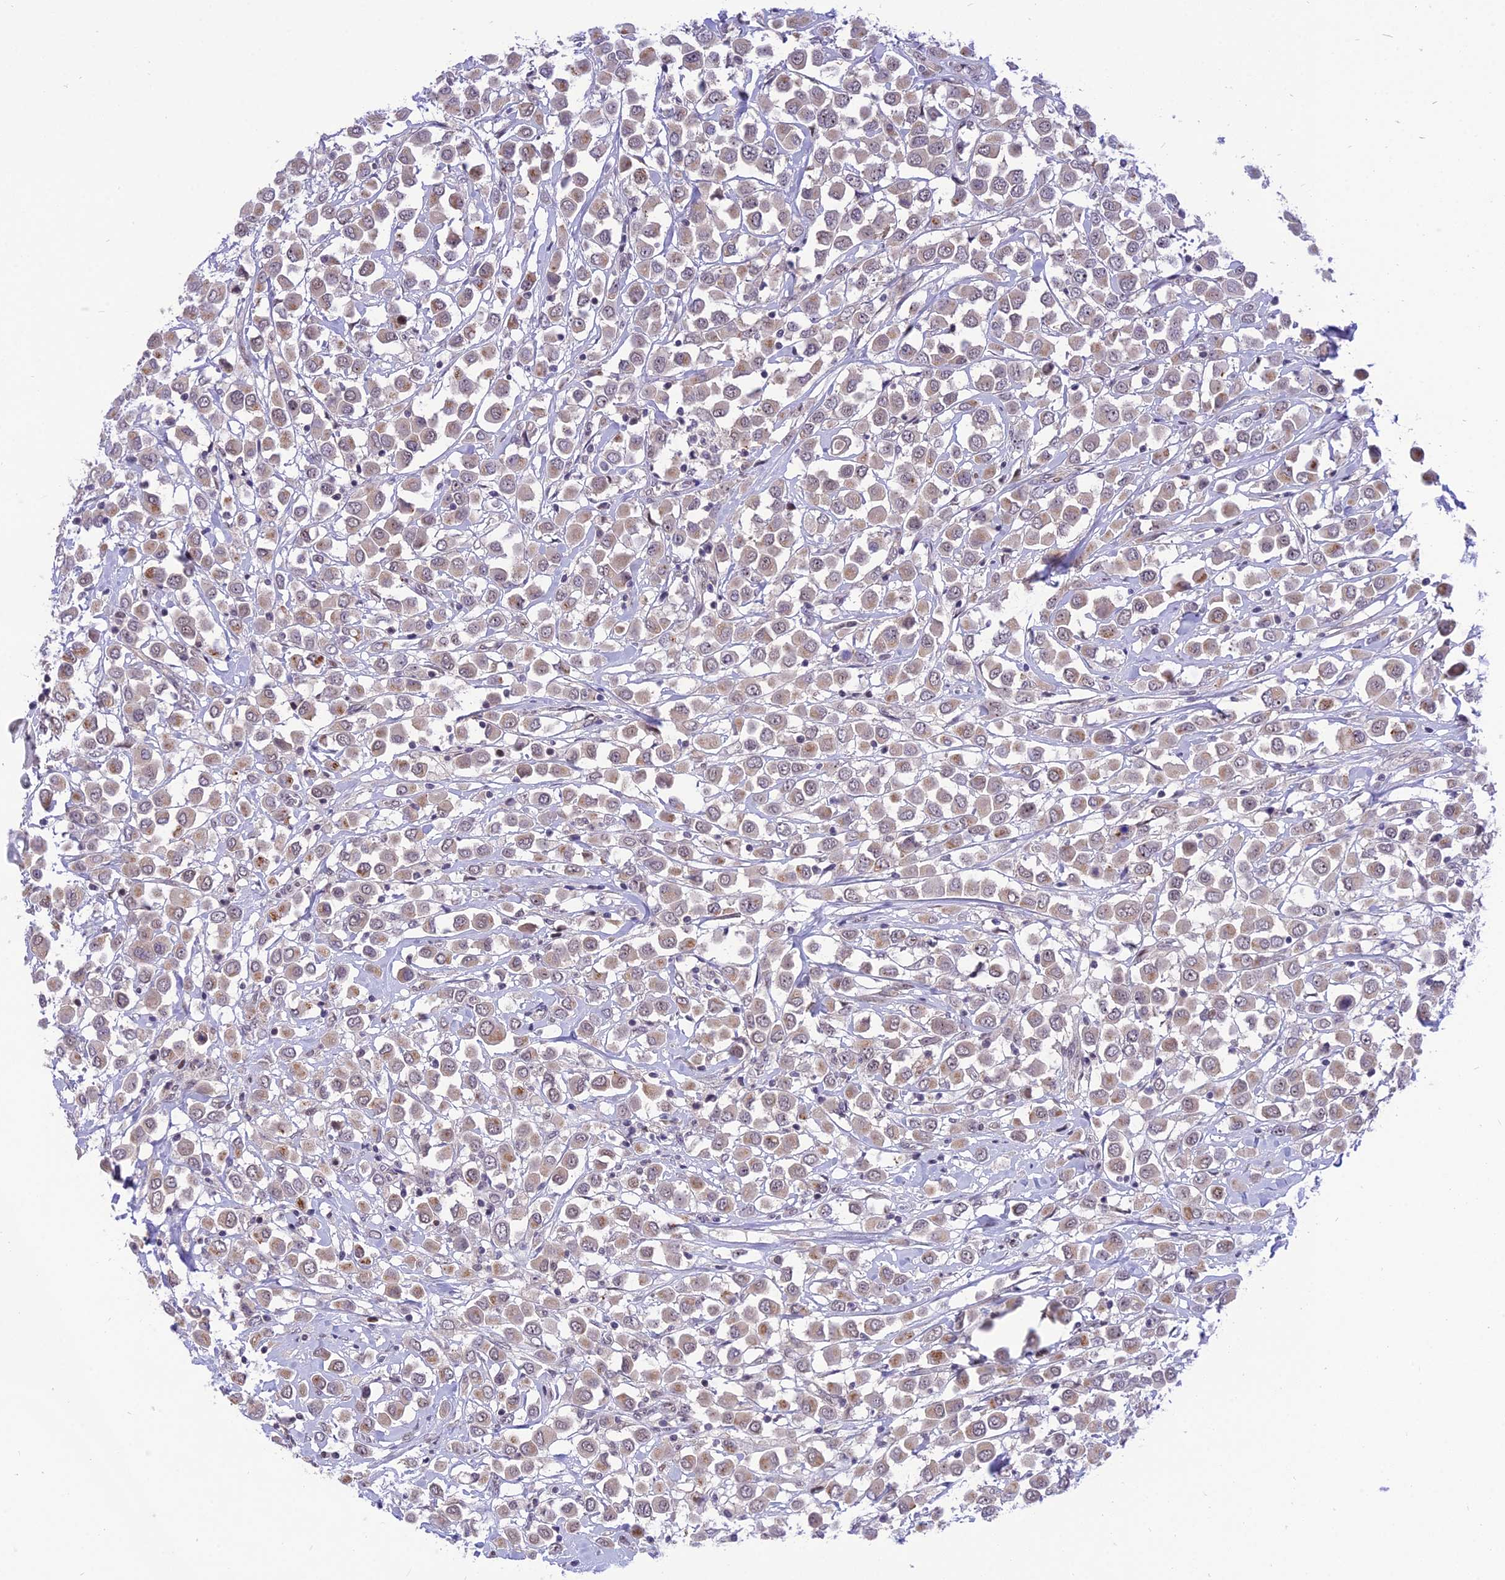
{"staining": {"intensity": "weak", "quantity": "25%-75%", "location": "cytoplasmic/membranous"}, "tissue": "breast cancer", "cell_type": "Tumor cells", "image_type": "cancer", "snomed": [{"axis": "morphology", "description": "Duct carcinoma"}, {"axis": "topography", "description": "Breast"}], "caption": "Weak cytoplasmic/membranous expression is identified in approximately 25%-75% of tumor cells in infiltrating ductal carcinoma (breast). (DAB IHC, brown staining for protein, blue staining for nuclei).", "gene": "ZNF837", "patient": {"sex": "female", "age": 61}}